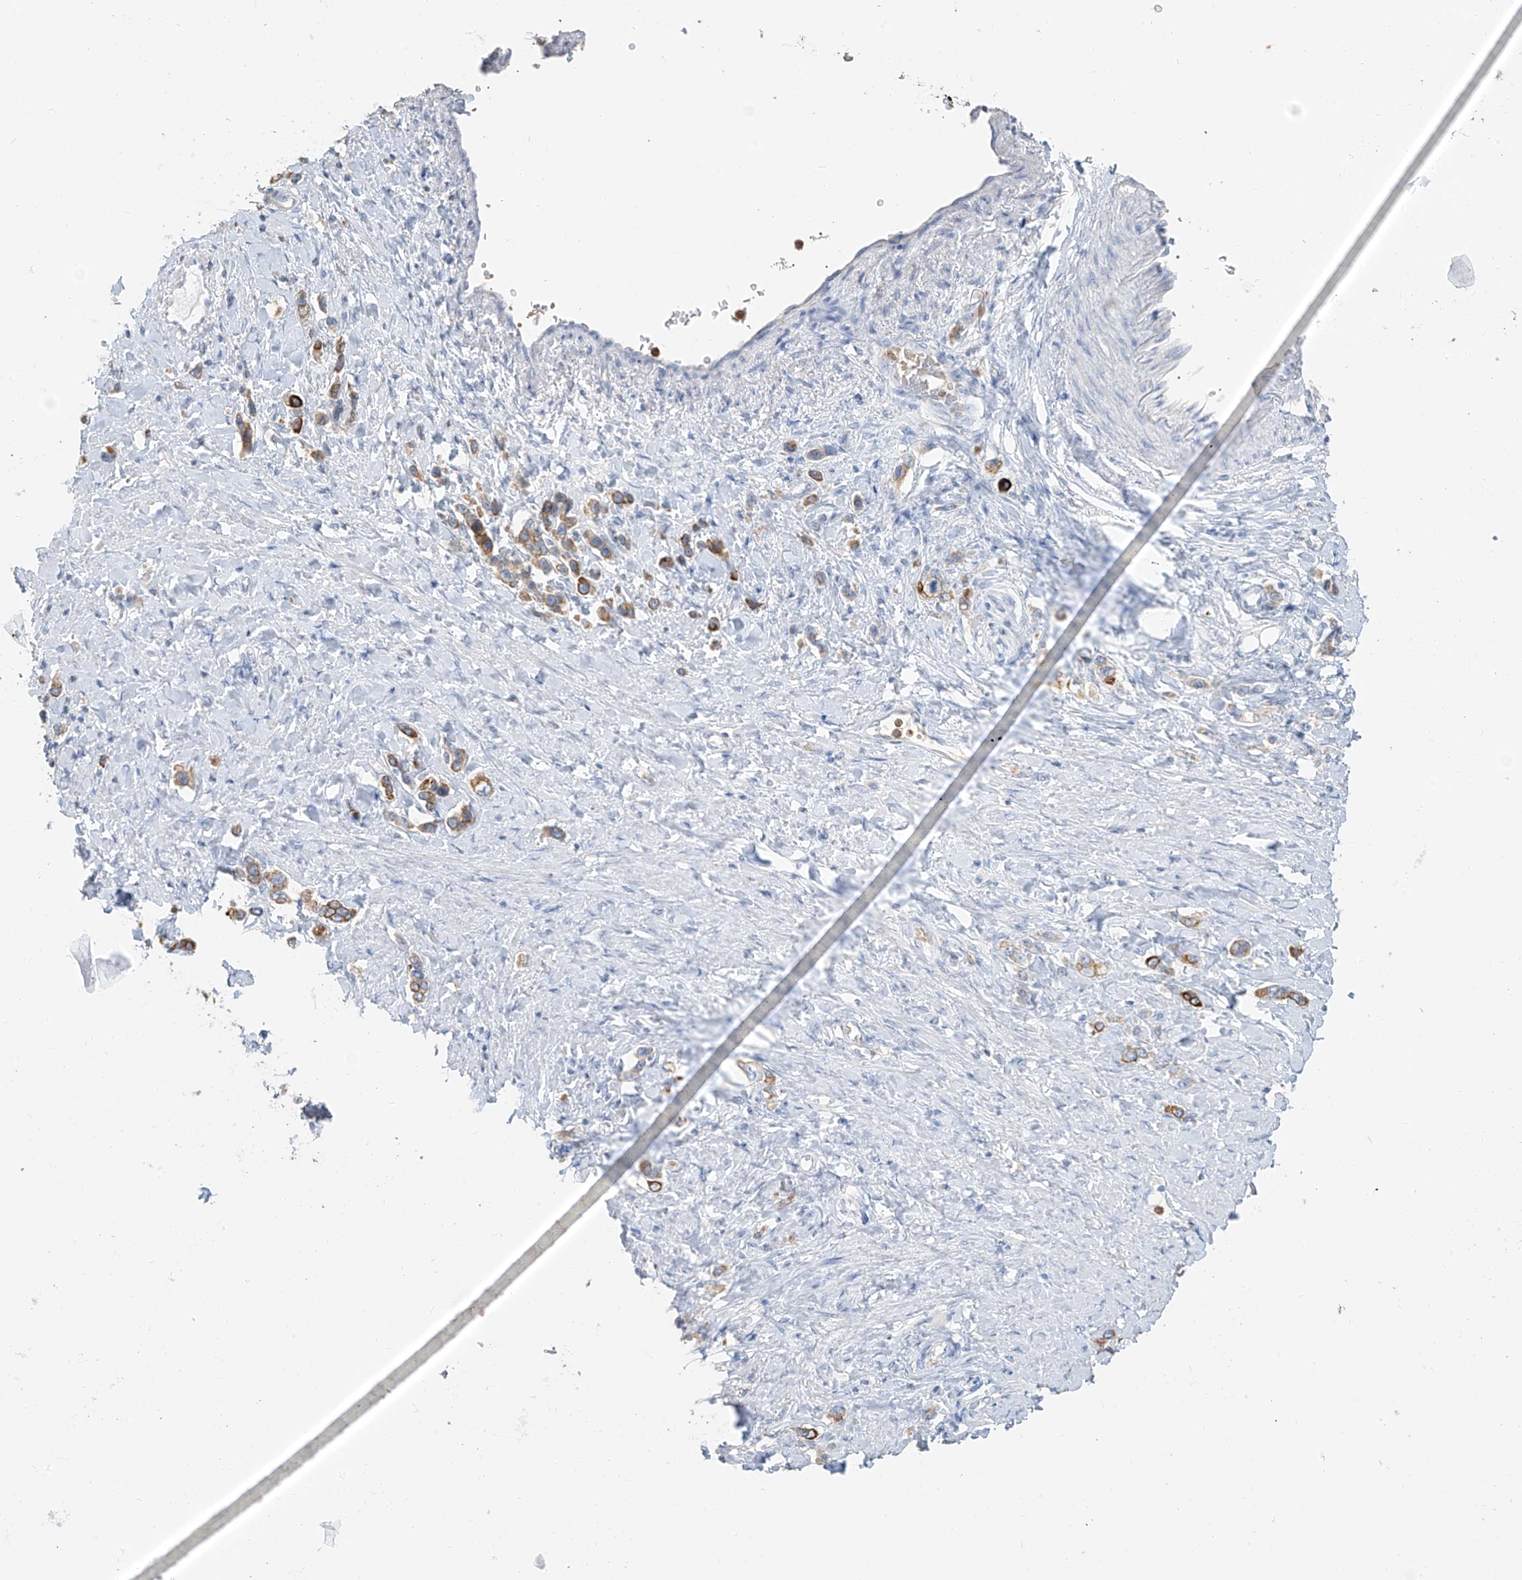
{"staining": {"intensity": "moderate", "quantity": "25%-75%", "location": "cytoplasmic/membranous"}, "tissue": "stomach cancer", "cell_type": "Tumor cells", "image_type": "cancer", "snomed": [{"axis": "morphology", "description": "Adenocarcinoma, NOS"}, {"axis": "topography", "description": "Stomach"}], "caption": "Stomach cancer (adenocarcinoma) stained for a protein displays moderate cytoplasmic/membranous positivity in tumor cells. (Brightfield microscopy of DAB IHC at high magnification).", "gene": "PAFAH1B3", "patient": {"sex": "female", "age": 65}}